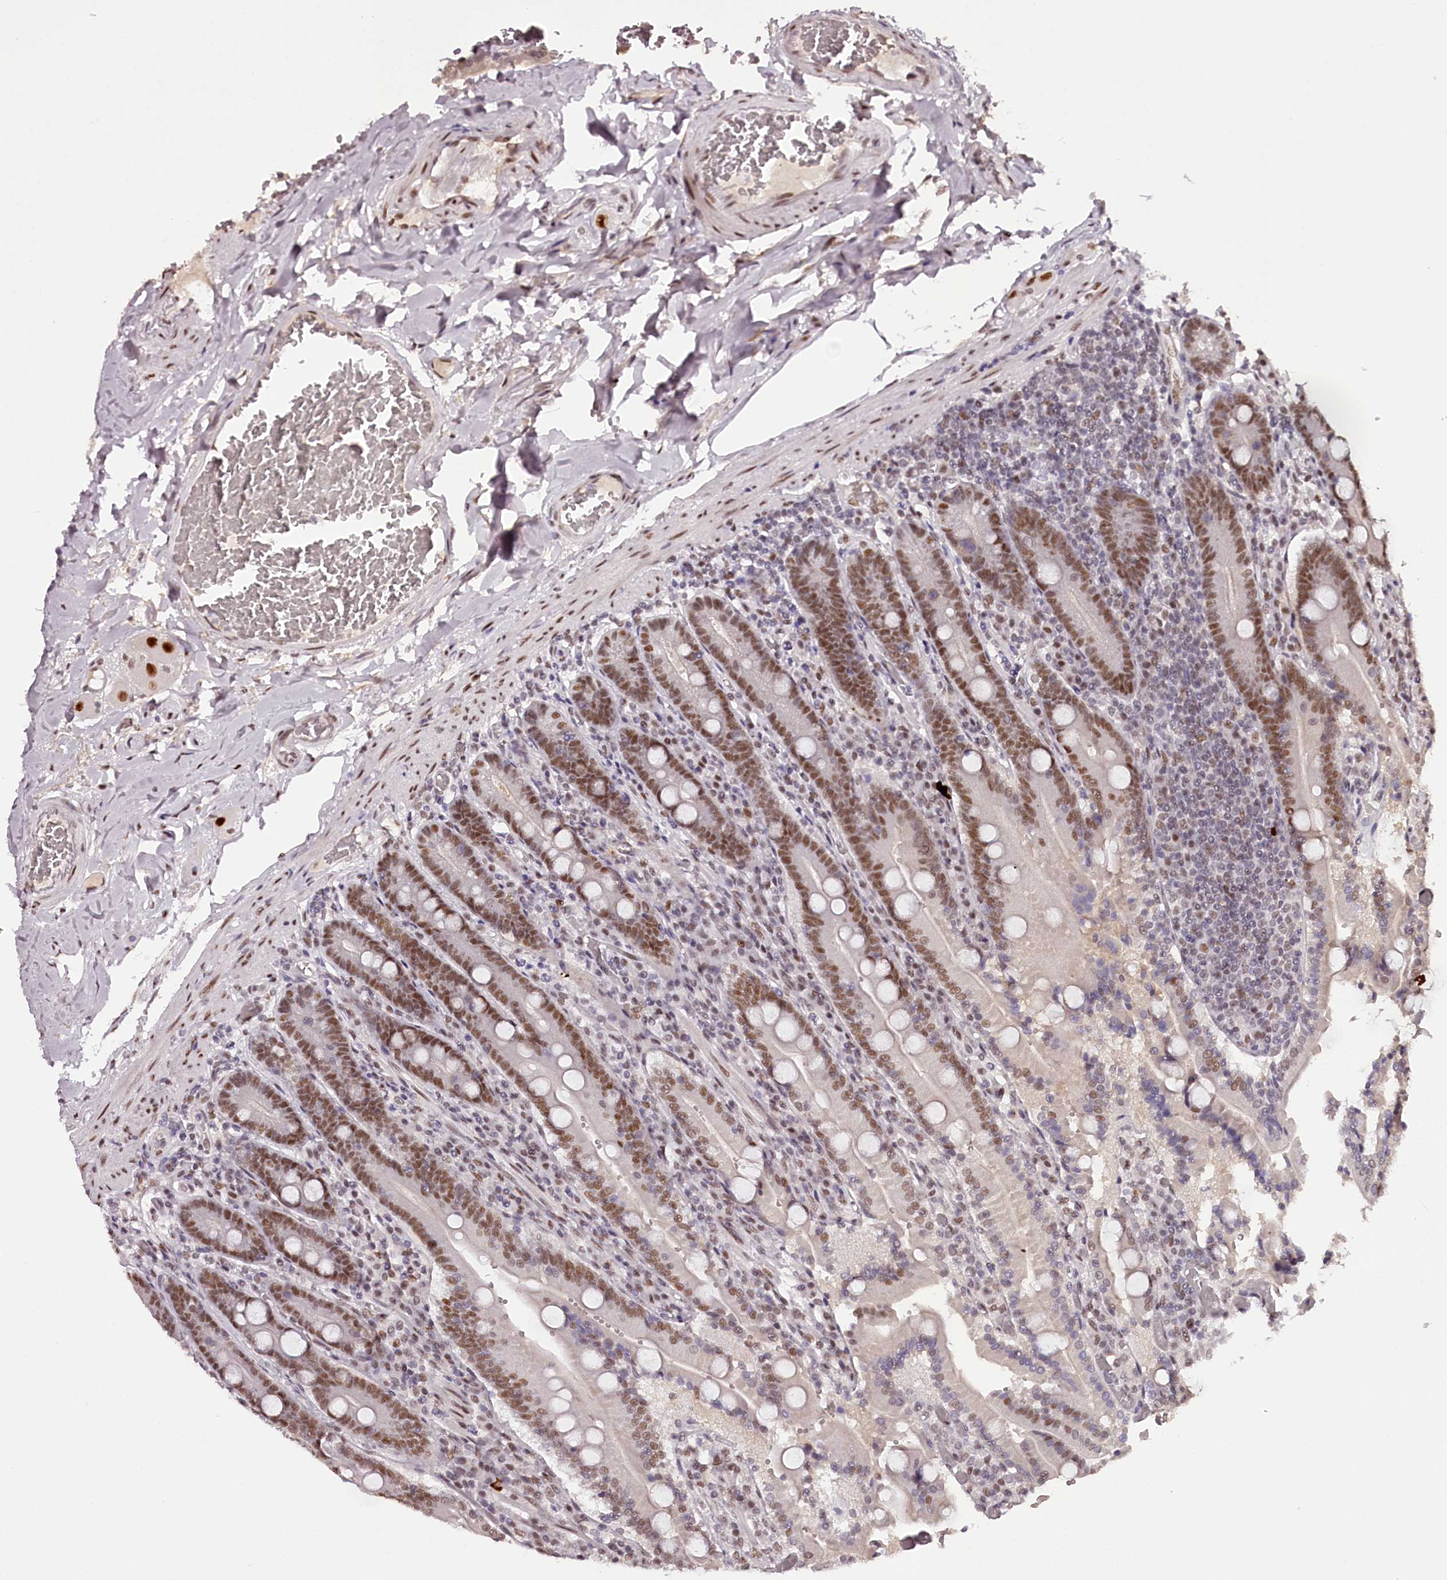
{"staining": {"intensity": "moderate", "quantity": ">75%", "location": "nuclear"}, "tissue": "duodenum", "cell_type": "Glandular cells", "image_type": "normal", "snomed": [{"axis": "morphology", "description": "Normal tissue, NOS"}, {"axis": "topography", "description": "Duodenum"}], "caption": "This image displays immunohistochemistry staining of normal duodenum, with medium moderate nuclear expression in approximately >75% of glandular cells.", "gene": "TTC33", "patient": {"sex": "female", "age": 62}}